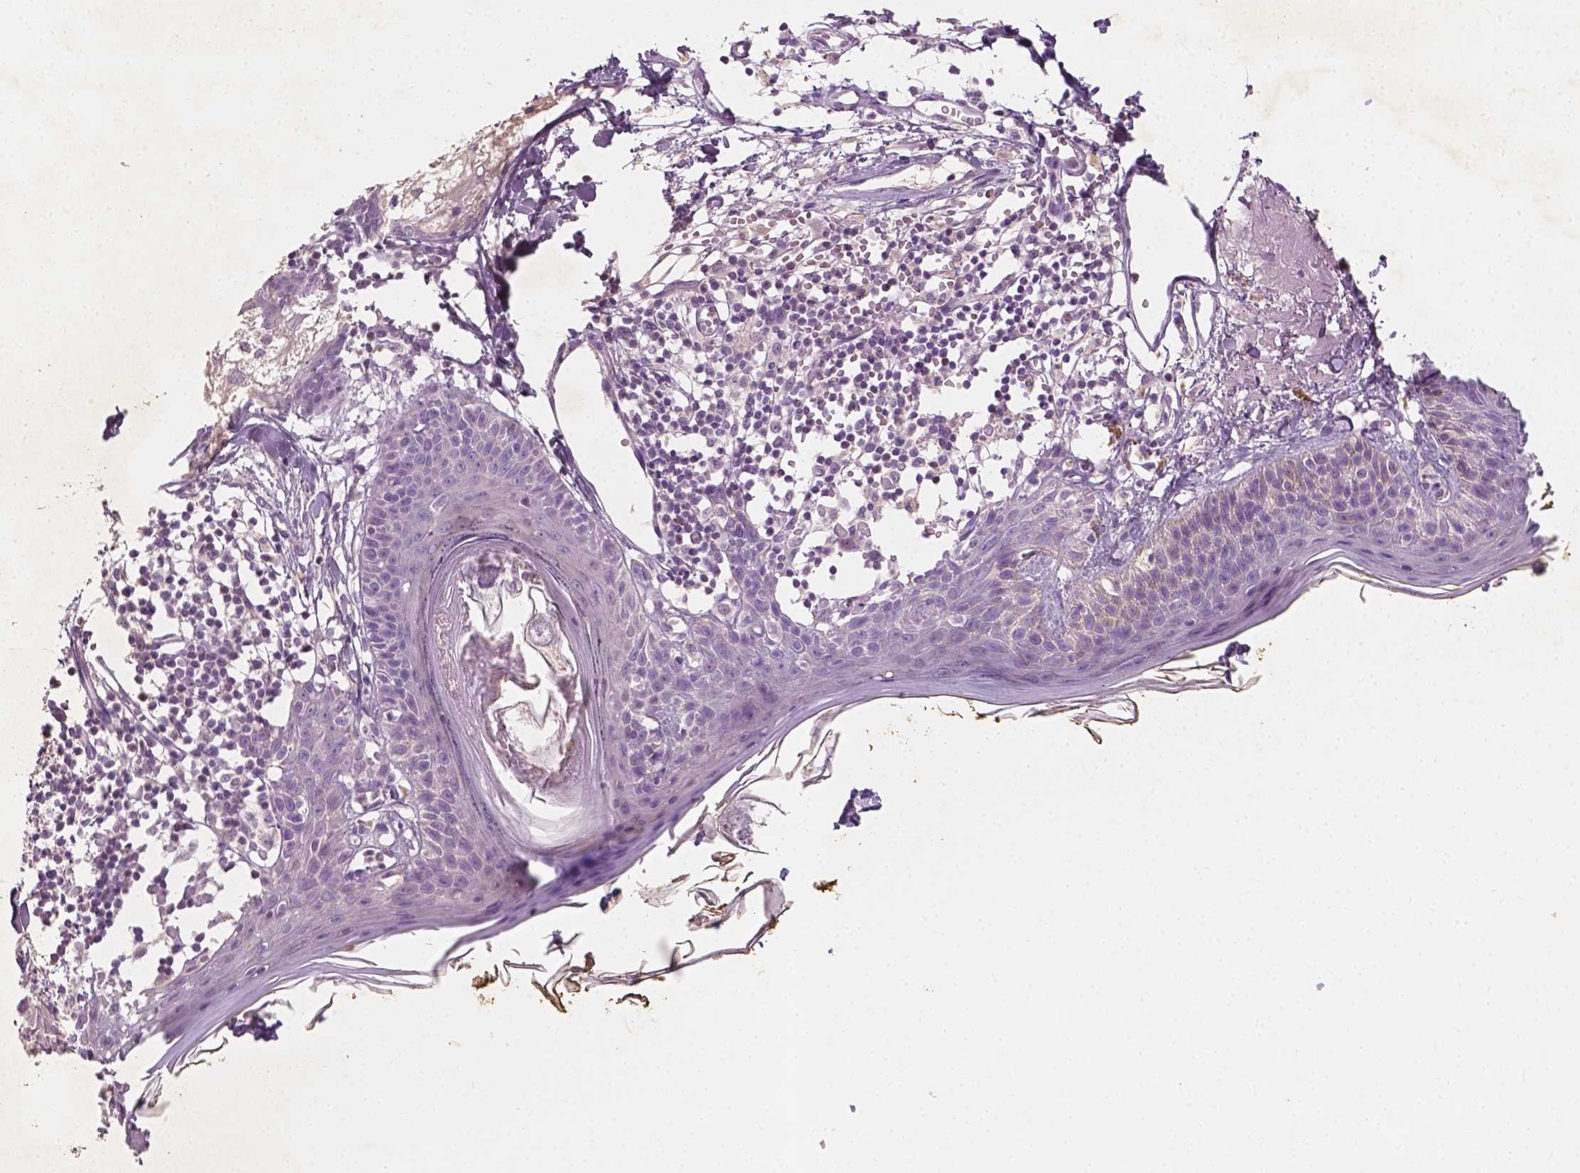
{"staining": {"intensity": "negative", "quantity": "none", "location": "none"}, "tissue": "skin", "cell_type": "Fibroblasts", "image_type": "normal", "snomed": [{"axis": "morphology", "description": "Normal tissue, NOS"}, {"axis": "topography", "description": "Skin"}], "caption": "Immunohistochemical staining of benign skin reveals no significant expression in fibroblasts. (IHC, brightfield microscopy, high magnification).", "gene": "MROH6", "patient": {"sex": "male", "age": 76}}